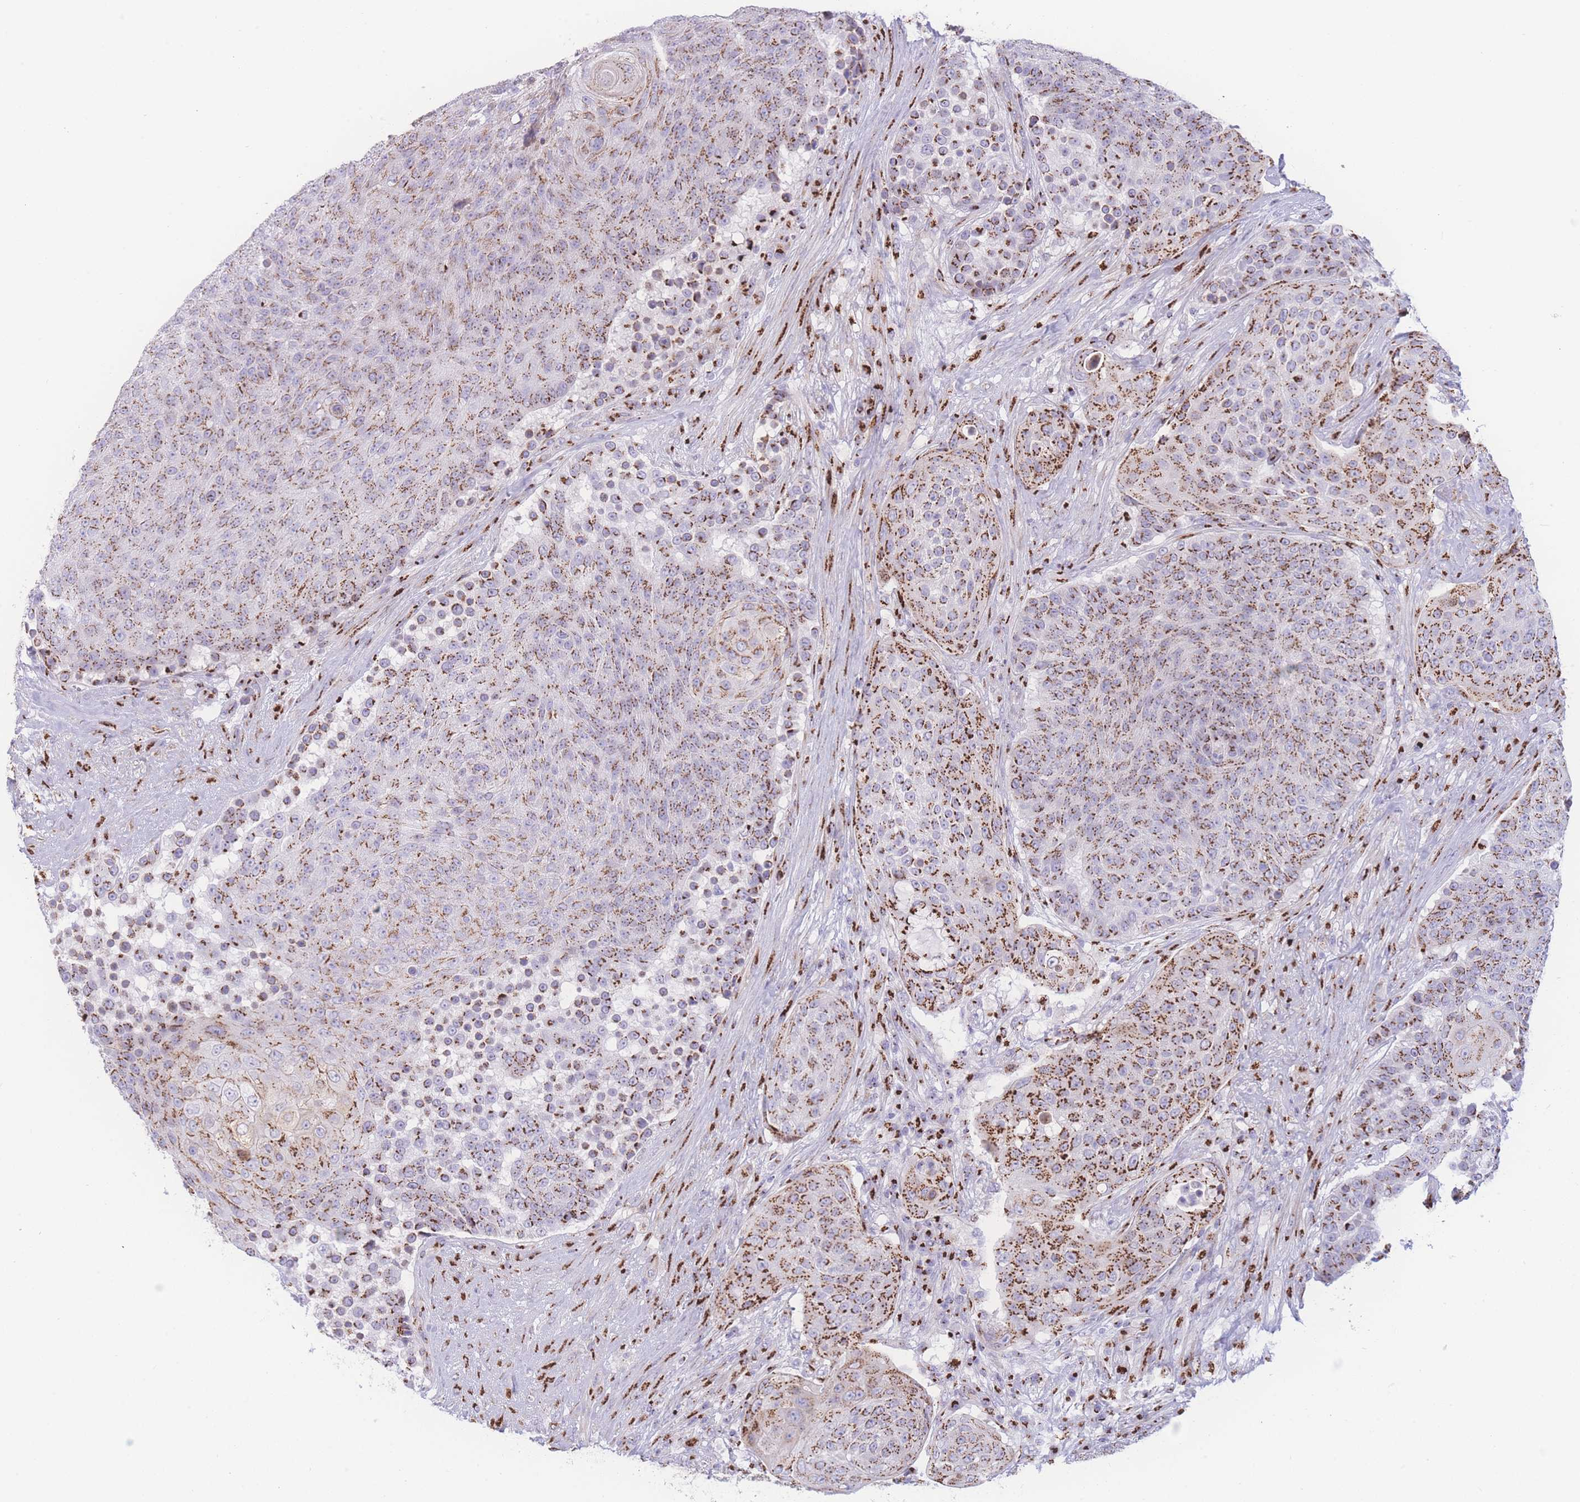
{"staining": {"intensity": "moderate", "quantity": ">75%", "location": "cytoplasmic/membranous"}, "tissue": "urothelial cancer", "cell_type": "Tumor cells", "image_type": "cancer", "snomed": [{"axis": "morphology", "description": "Urothelial carcinoma, High grade"}, {"axis": "topography", "description": "Urinary bladder"}], "caption": "Approximately >75% of tumor cells in urothelial carcinoma (high-grade) display moderate cytoplasmic/membranous protein staining as visualized by brown immunohistochemical staining.", "gene": "GOLM2", "patient": {"sex": "female", "age": 63}}